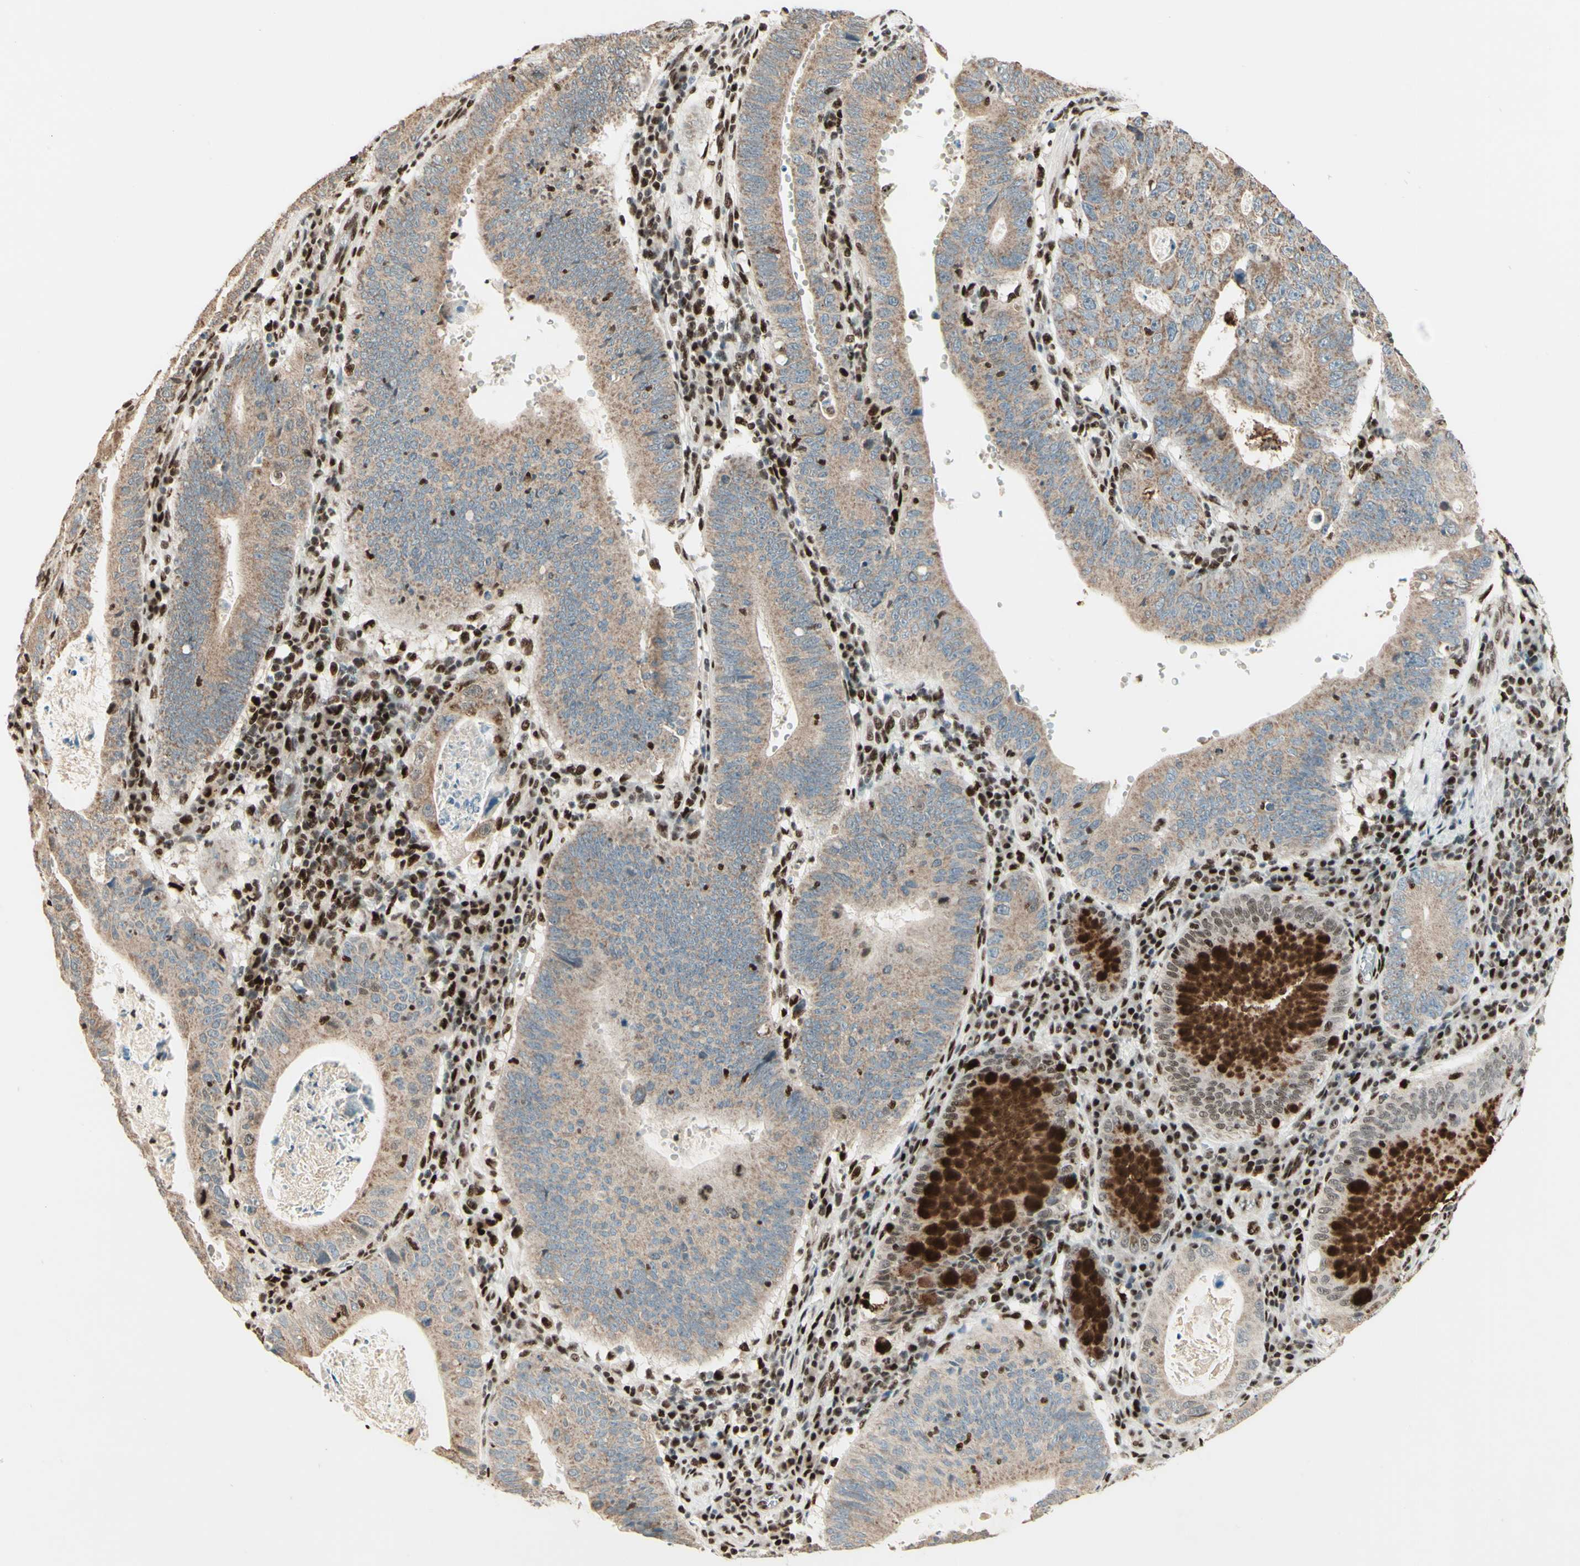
{"staining": {"intensity": "weak", "quantity": ">75%", "location": "cytoplasmic/membranous"}, "tissue": "stomach cancer", "cell_type": "Tumor cells", "image_type": "cancer", "snomed": [{"axis": "morphology", "description": "Adenocarcinoma, NOS"}, {"axis": "topography", "description": "Stomach"}], "caption": "IHC of adenocarcinoma (stomach) shows low levels of weak cytoplasmic/membranous staining in approximately >75% of tumor cells.", "gene": "NR3C1", "patient": {"sex": "male", "age": 59}}